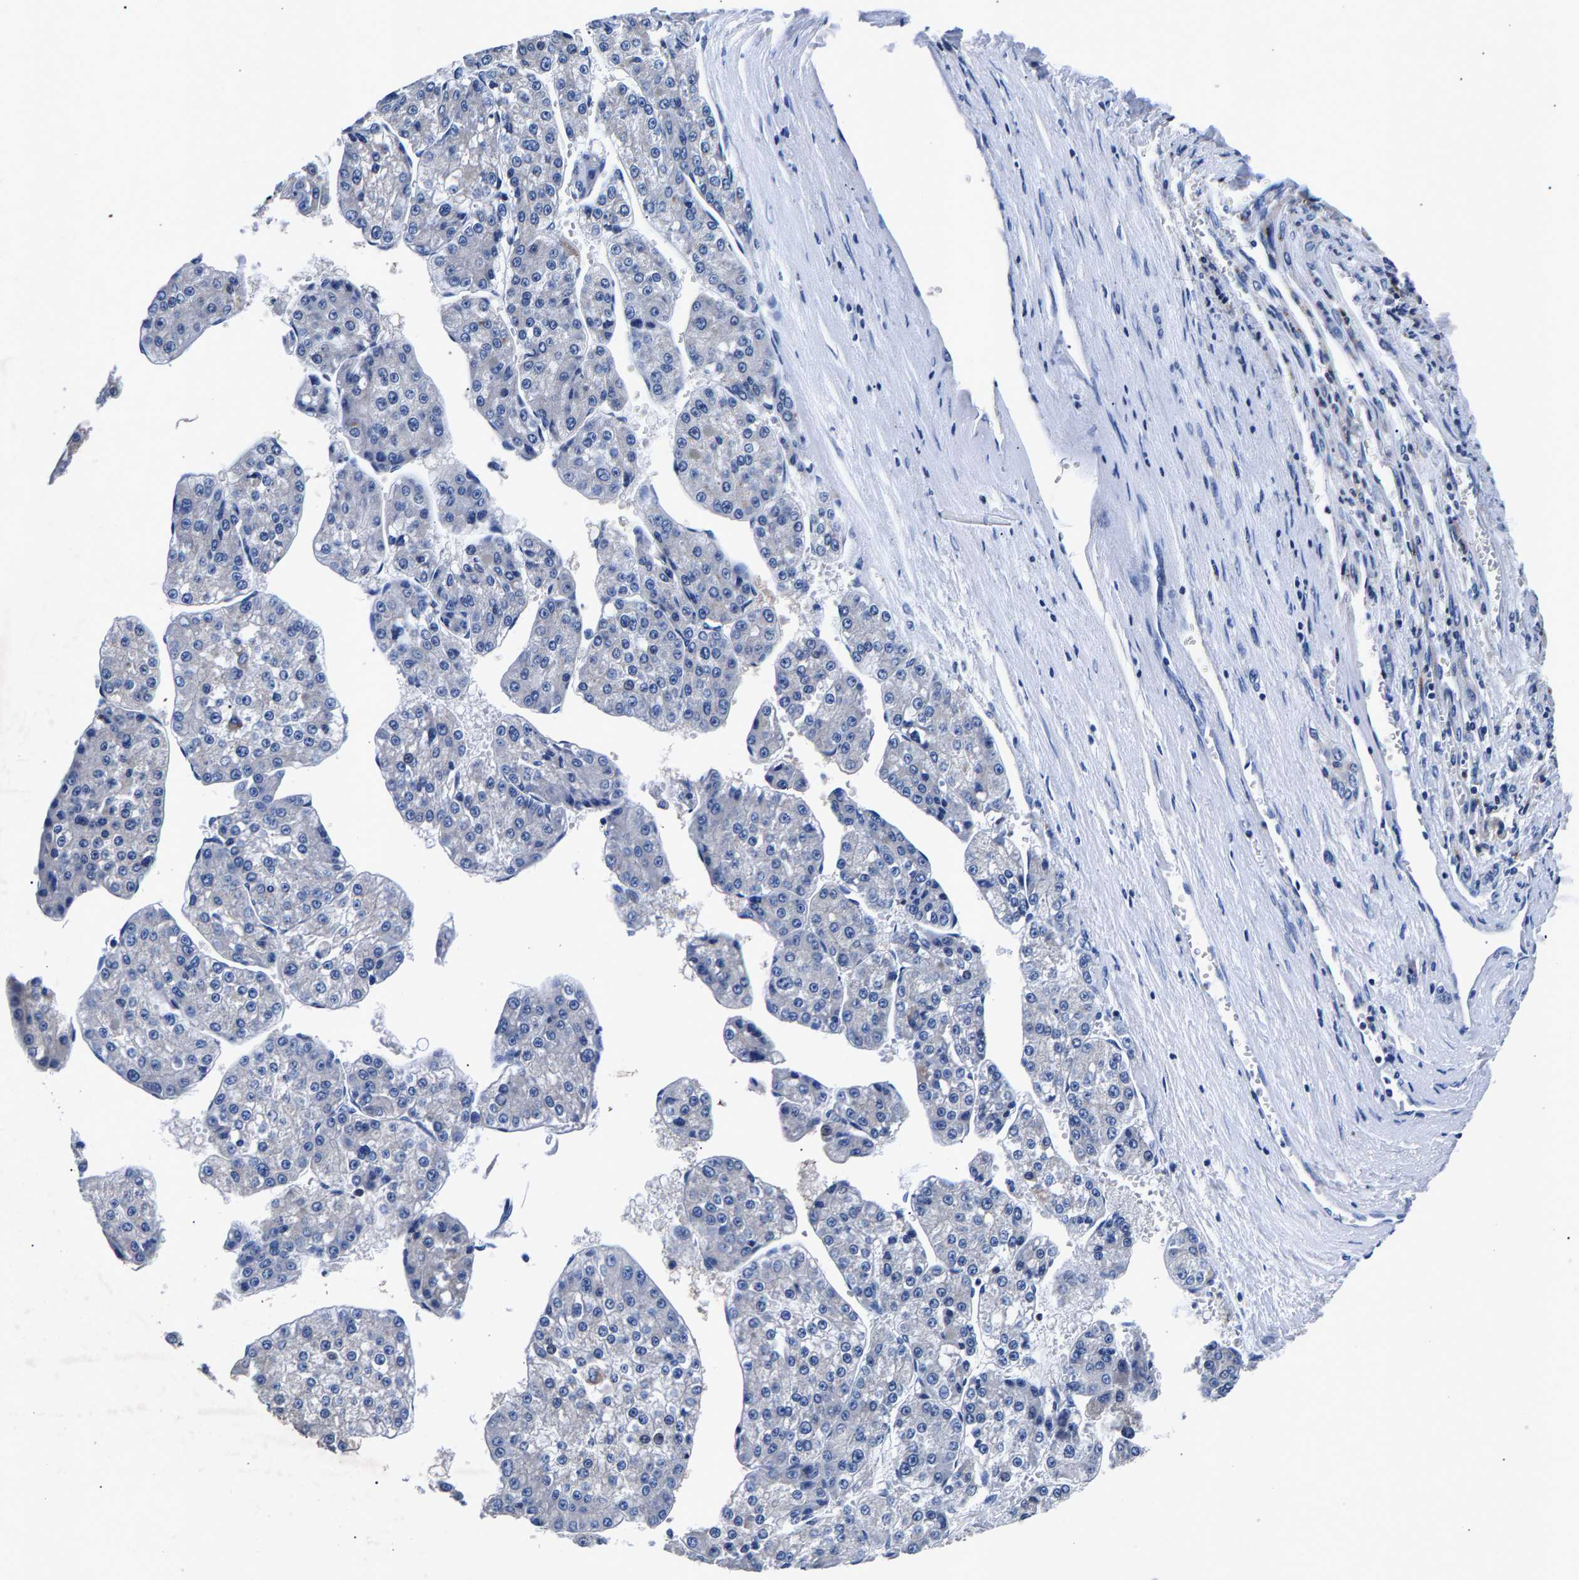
{"staining": {"intensity": "negative", "quantity": "none", "location": "none"}, "tissue": "liver cancer", "cell_type": "Tumor cells", "image_type": "cancer", "snomed": [{"axis": "morphology", "description": "Carcinoma, Hepatocellular, NOS"}, {"axis": "topography", "description": "Liver"}], "caption": "Tumor cells are negative for protein expression in human liver cancer (hepatocellular carcinoma).", "gene": "PHF24", "patient": {"sex": "female", "age": 73}}